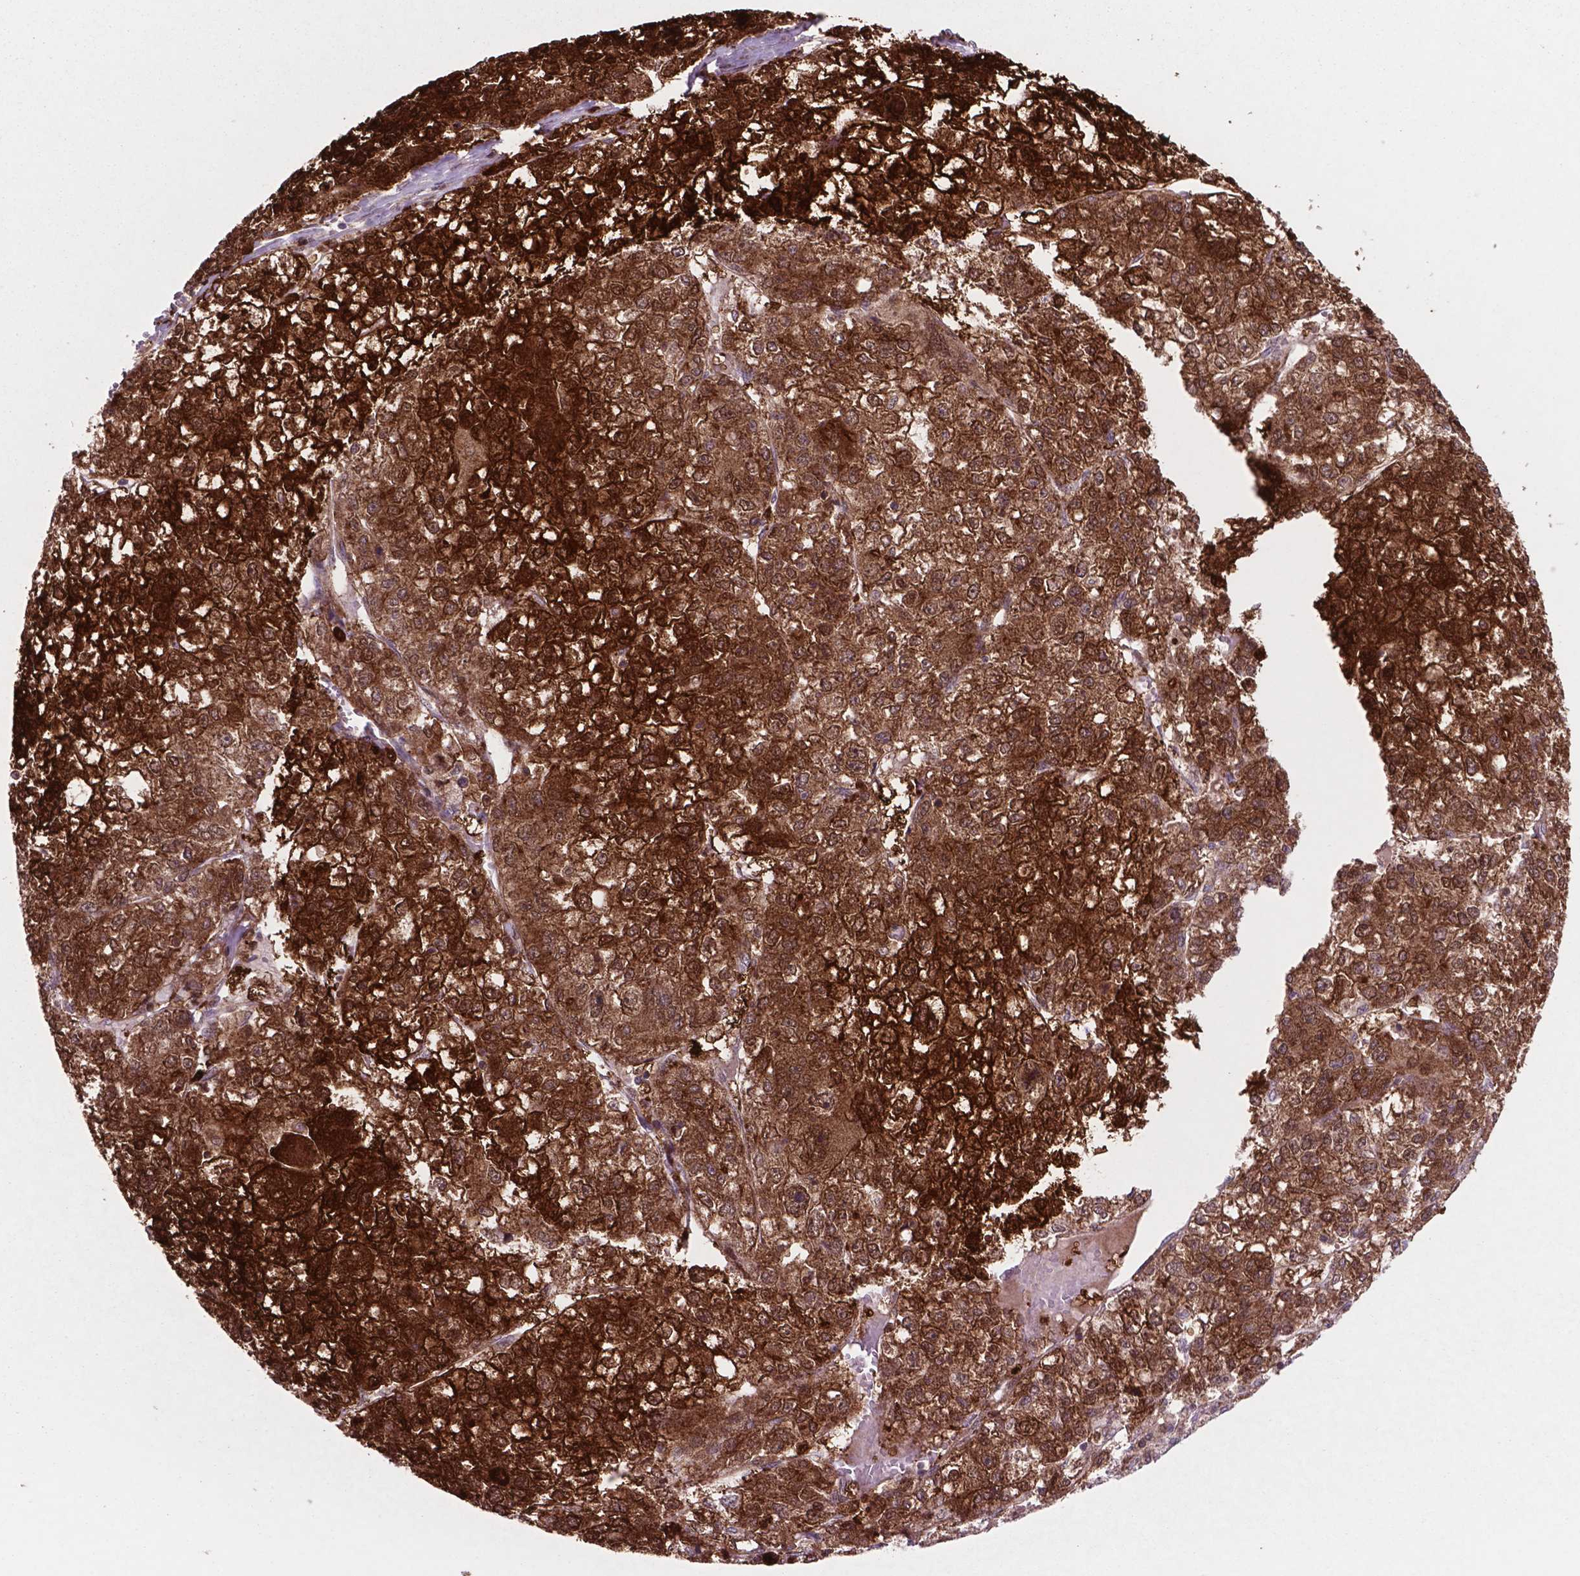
{"staining": {"intensity": "strong", "quantity": "25%-75%", "location": "cytoplasmic/membranous,nuclear"}, "tissue": "liver cancer", "cell_type": "Tumor cells", "image_type": "cancer", "snomed": [{"axis": "morphology", "description": "Carcinoma, Hepatocellular, NOS"}, {"axis": "topography", "description": "Liver"}], "caption": "Liver cancer (hepatocellular carcinoma) was stained to show a protein in brown. There is high levels of strong cytoplasmic/membranous and nuclear staining in approximately 25%-75% of tumor cells.", "gene": "LDHA", "patient": {"sex": "male", "age": 56}}